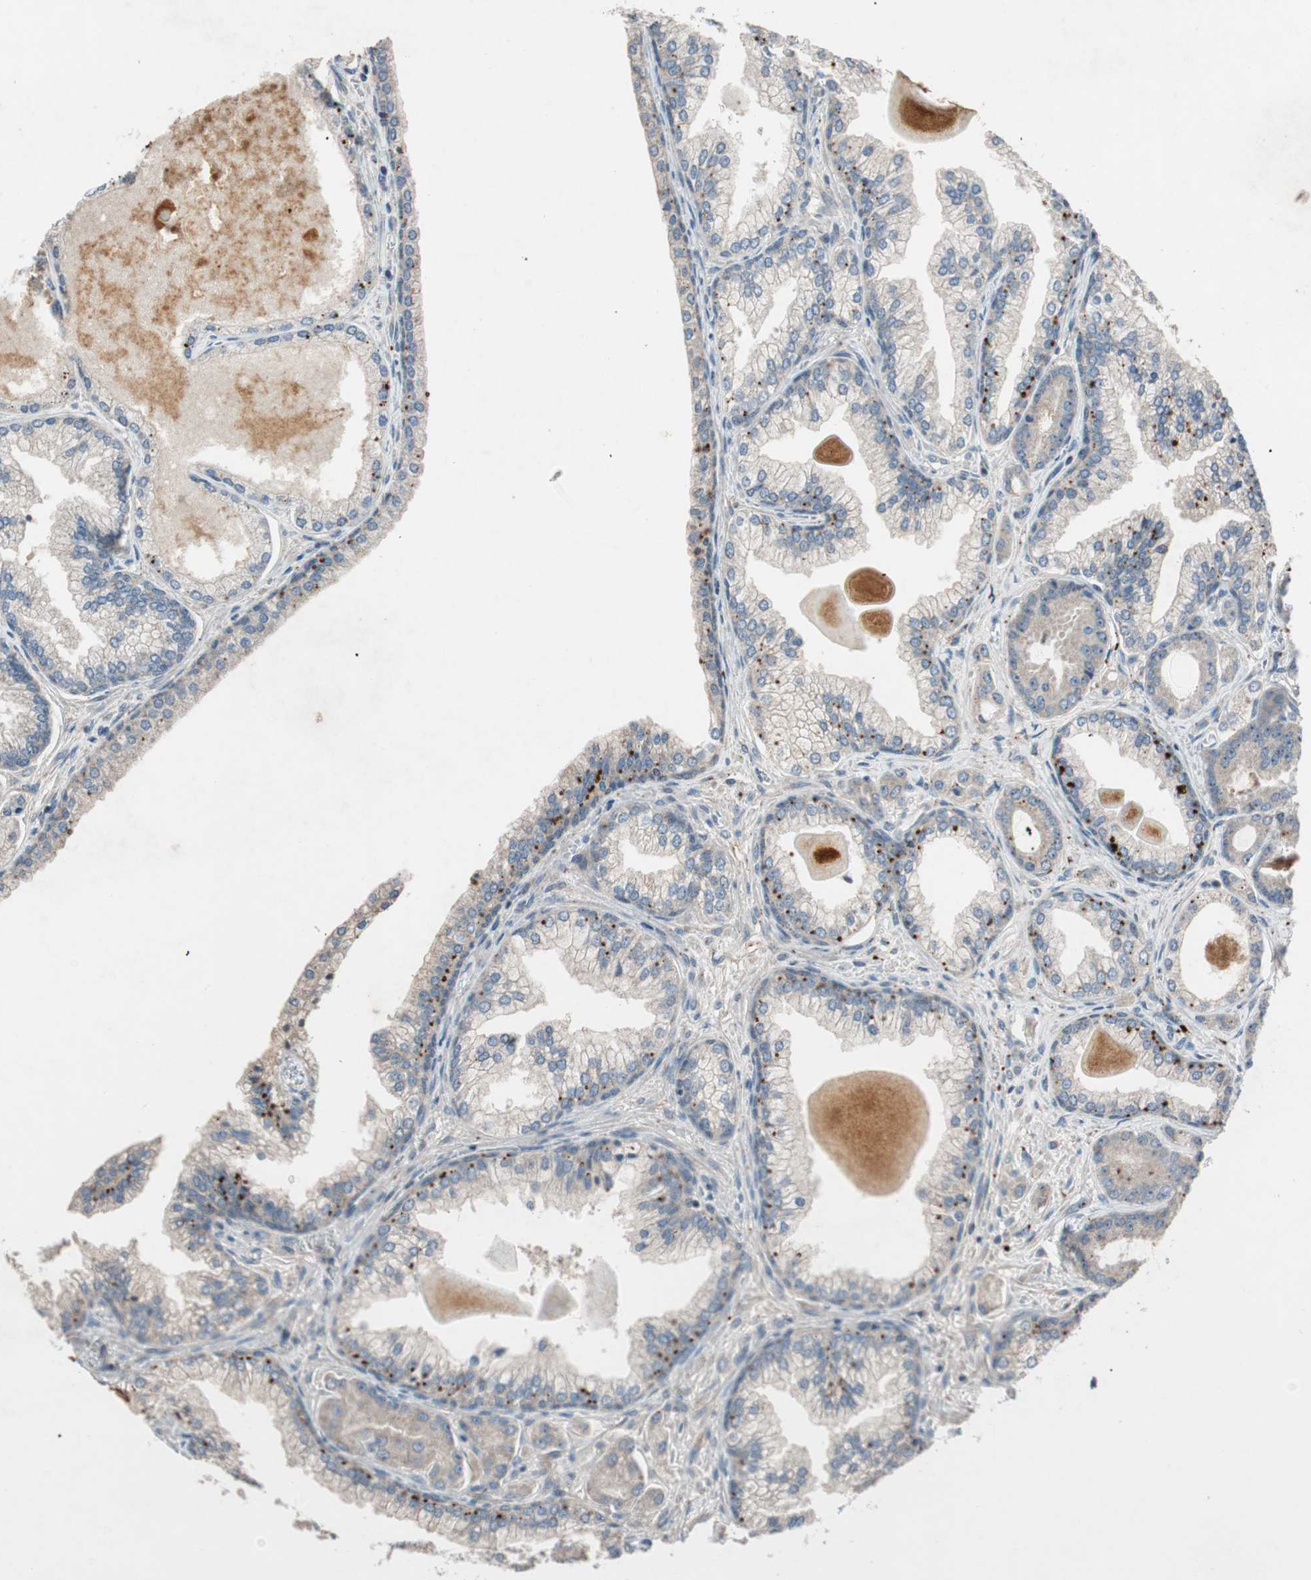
{"staining": {"intensity": "weak", "quantity": ">75%", "location": "cytoplasmic/membranous"}, "tissue": "prostate cancer", "cell_type": "Tumor cells", "image_type": "cancer", "snomed": [{"axis": "morphology", "description": "Adenocarcinoma, Low grade"}, {"axis": "topography", "description": "Prostate"}], "caption": "Immunohistochemical staining of low-grade adenocarcinoma (prostate) shows weak cytoplasmic/membranous protein staining in approximately >75% of tumor cells. (Stains: DAB in brown, nuclei in blue, Microscopy: brightfield microscopy at high magnification).", "gene": "GLB1", "patient": {"sex": "male", "age": 59}}